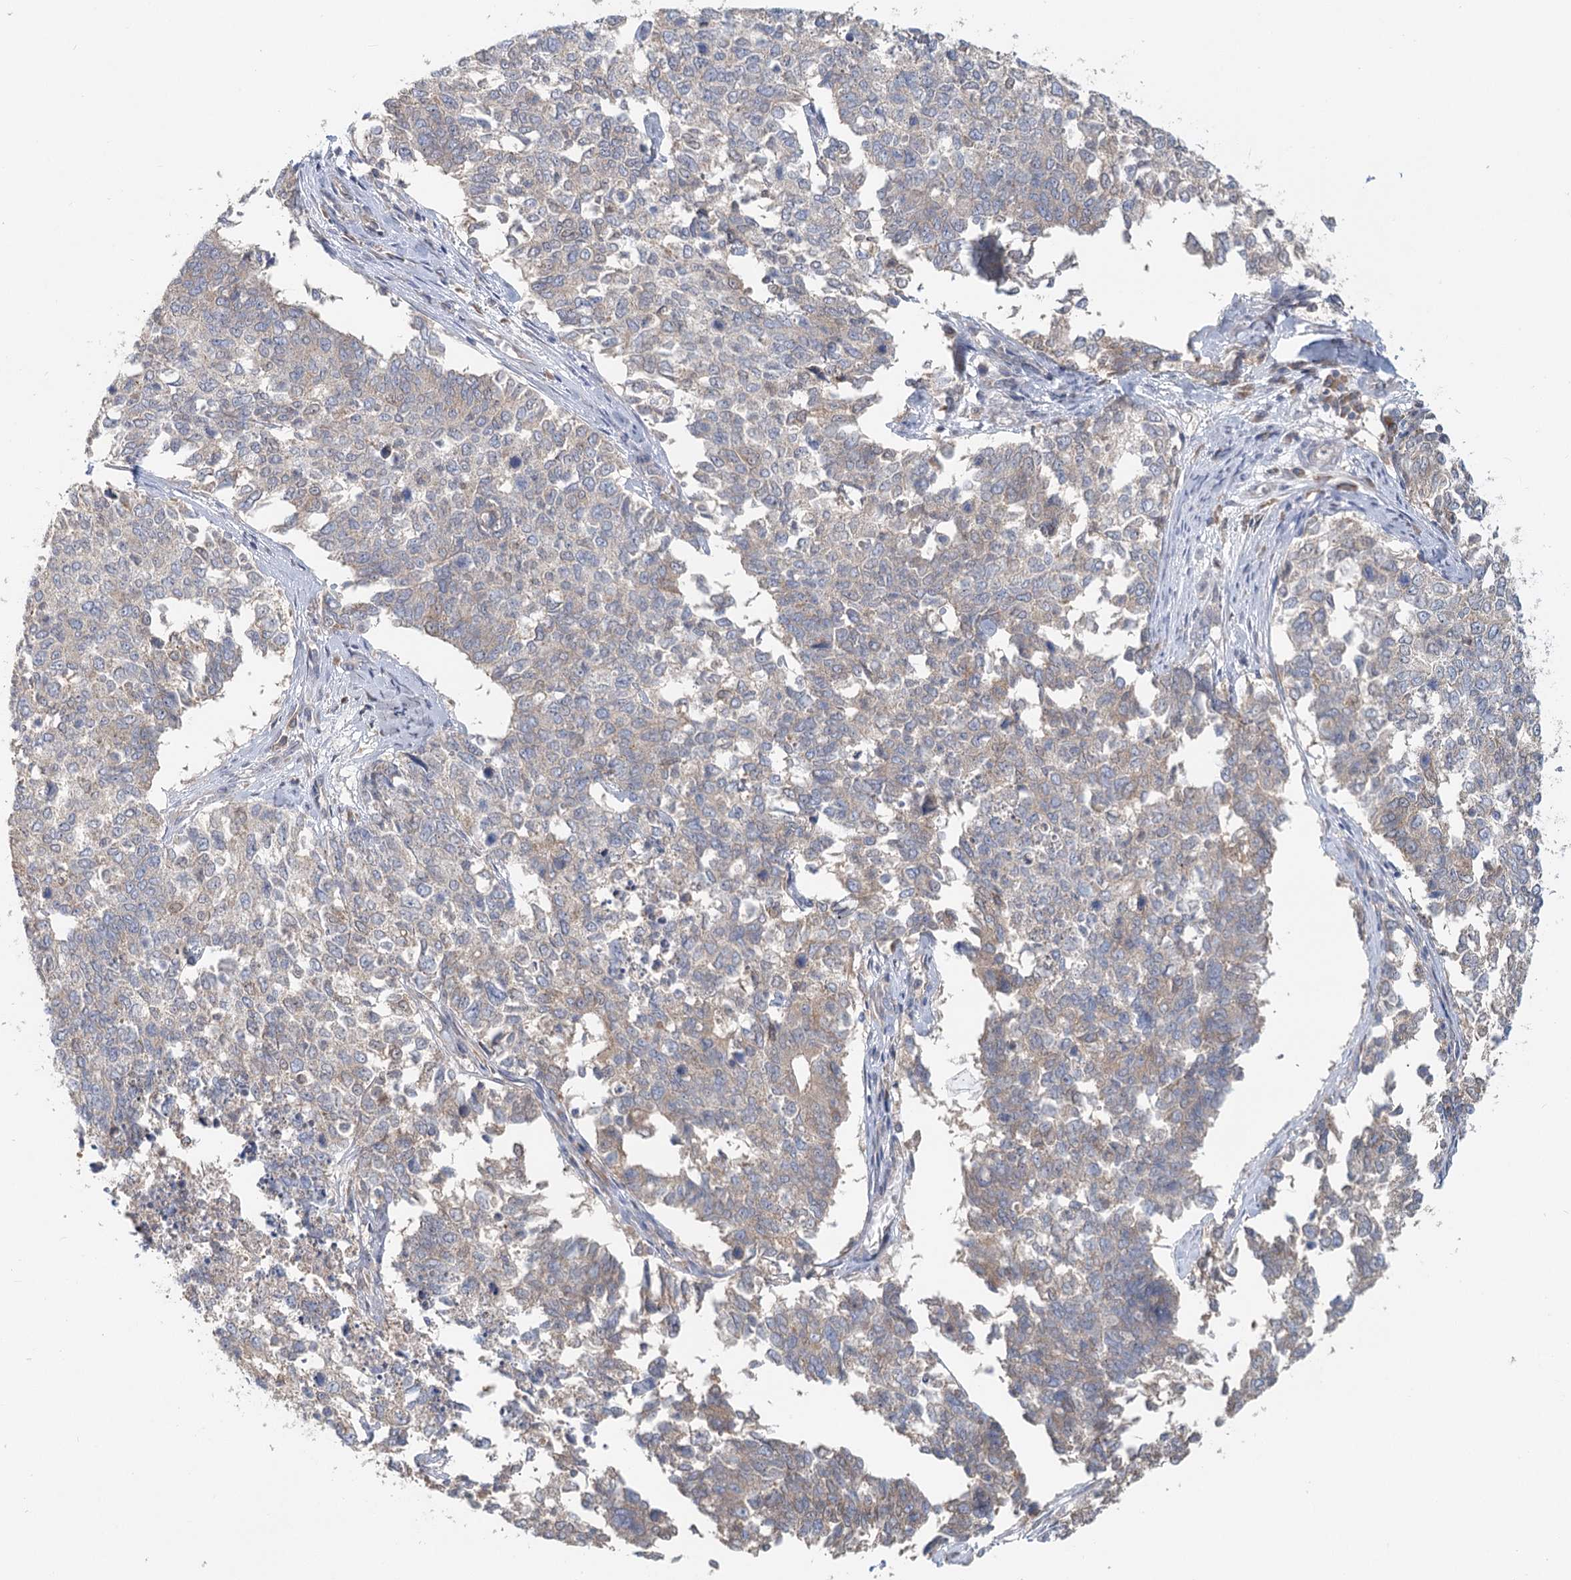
{"staining": {"intensity": "weak", "quantity": "<25%", "location": "cytoplasmic/membranous"}, "tissue": "cervical cancer", "cell_type": "Tumor cells", "image_type": "cancer", "snomed": [{"axis": "morphology", "description": "Squamous cell carcinoma, NOS"}, {"axis": "topography", "description": "Cervix"}], "caption": "Tumor cells show no significant protein expression in cervical squamous cell carcinoma.", "gene": "PAIP2", "patient": {"sex": "female", "age": 63}}